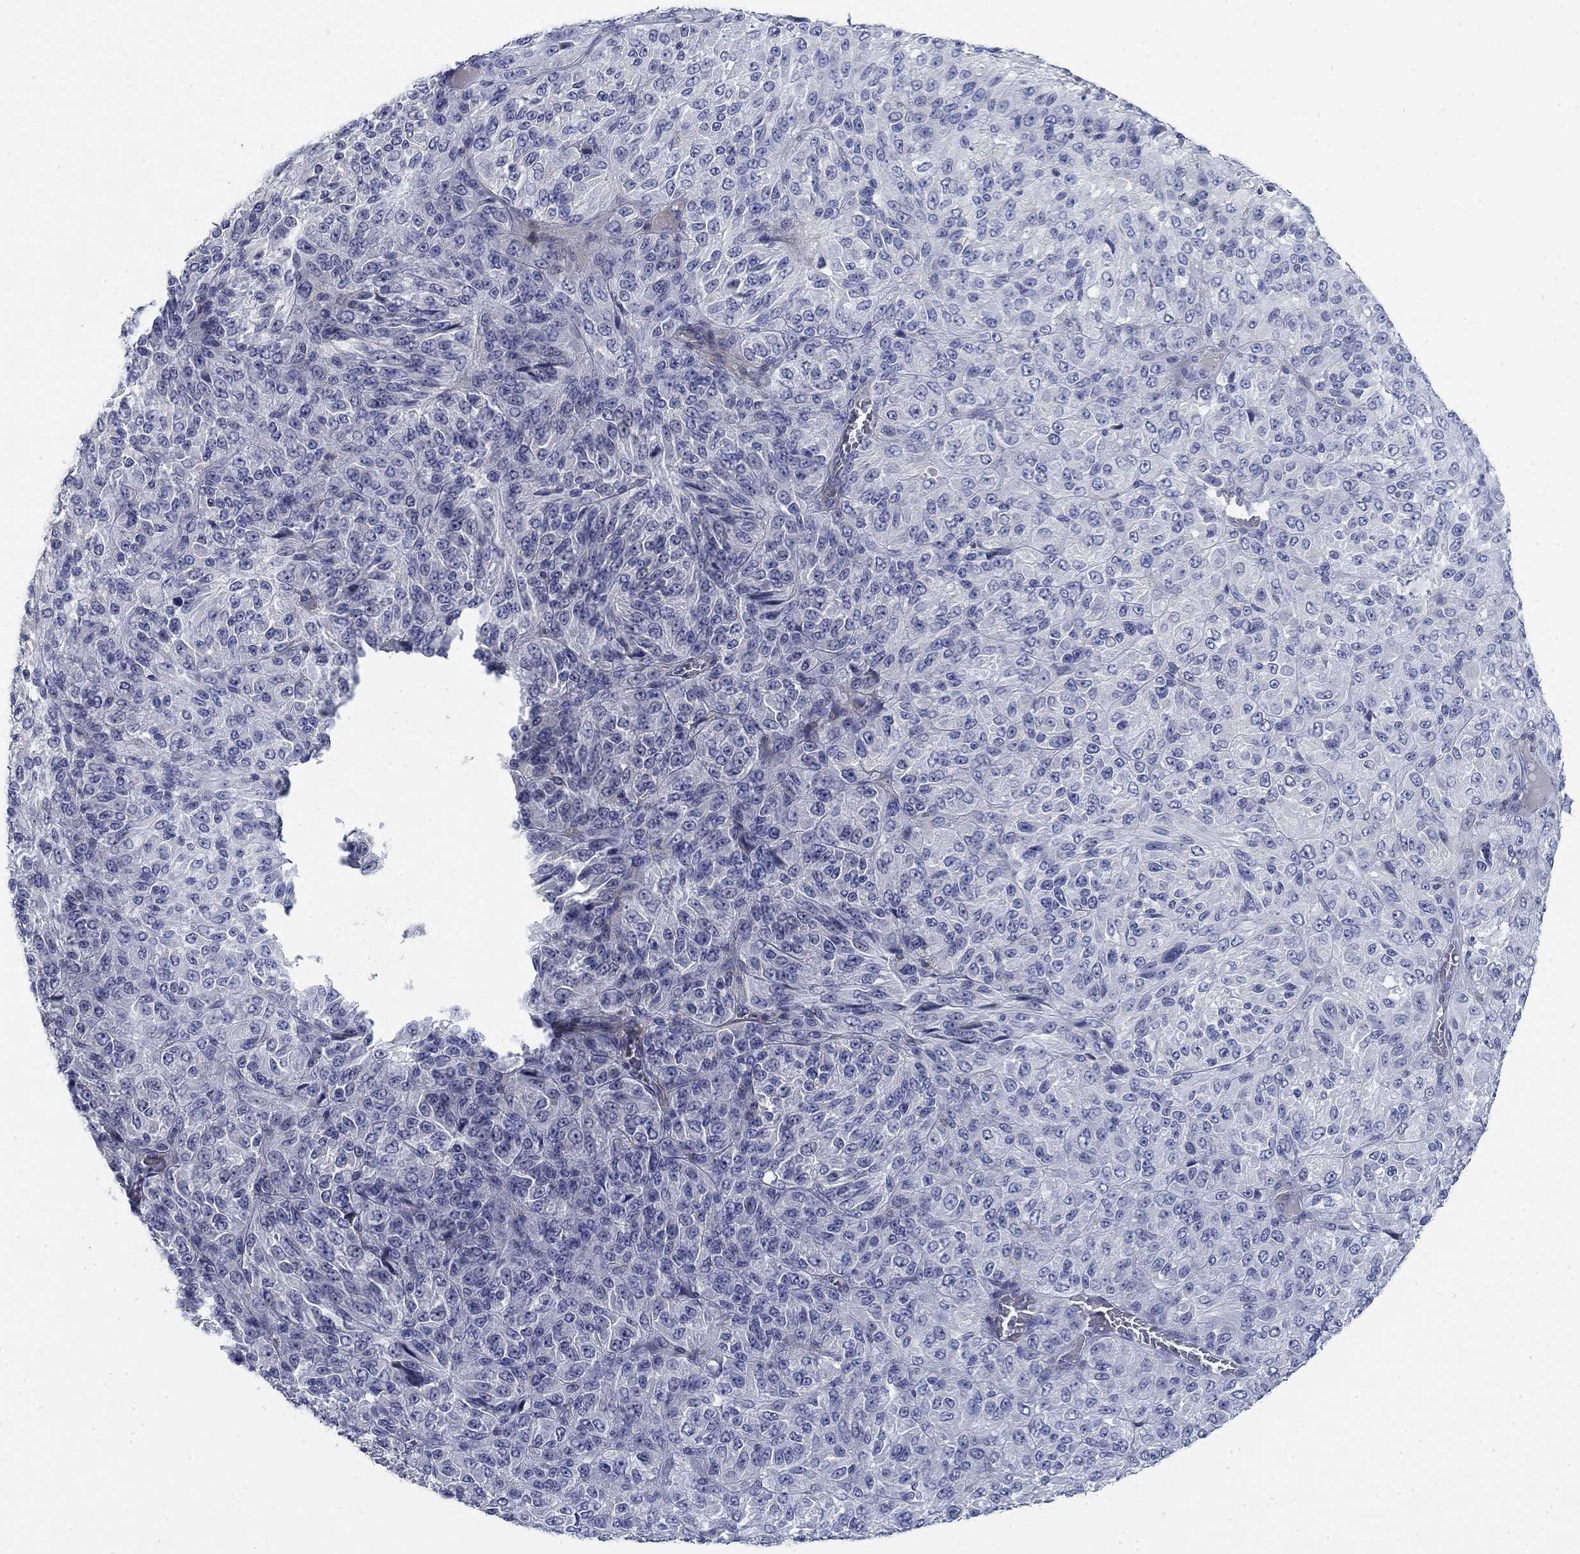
{"staining": {"intensity": "negative", "quantity": "none", "location": "none"}, "tissue": "melanoma", "cell_type": "Tumor cells", "image_type": "cancer", "snomed": [{"axis": "morphology", "description": "Malignant melanoma, Metastatic site"}, {"axis": "topography", "description": "Brain"}], "caption": "Malignant melanoma (metastatic site) stained for a protein using IHC demonstrates no positivity tumor cells.", "gene": "DNER", "patient": {"sex": "female", "age": 56}}